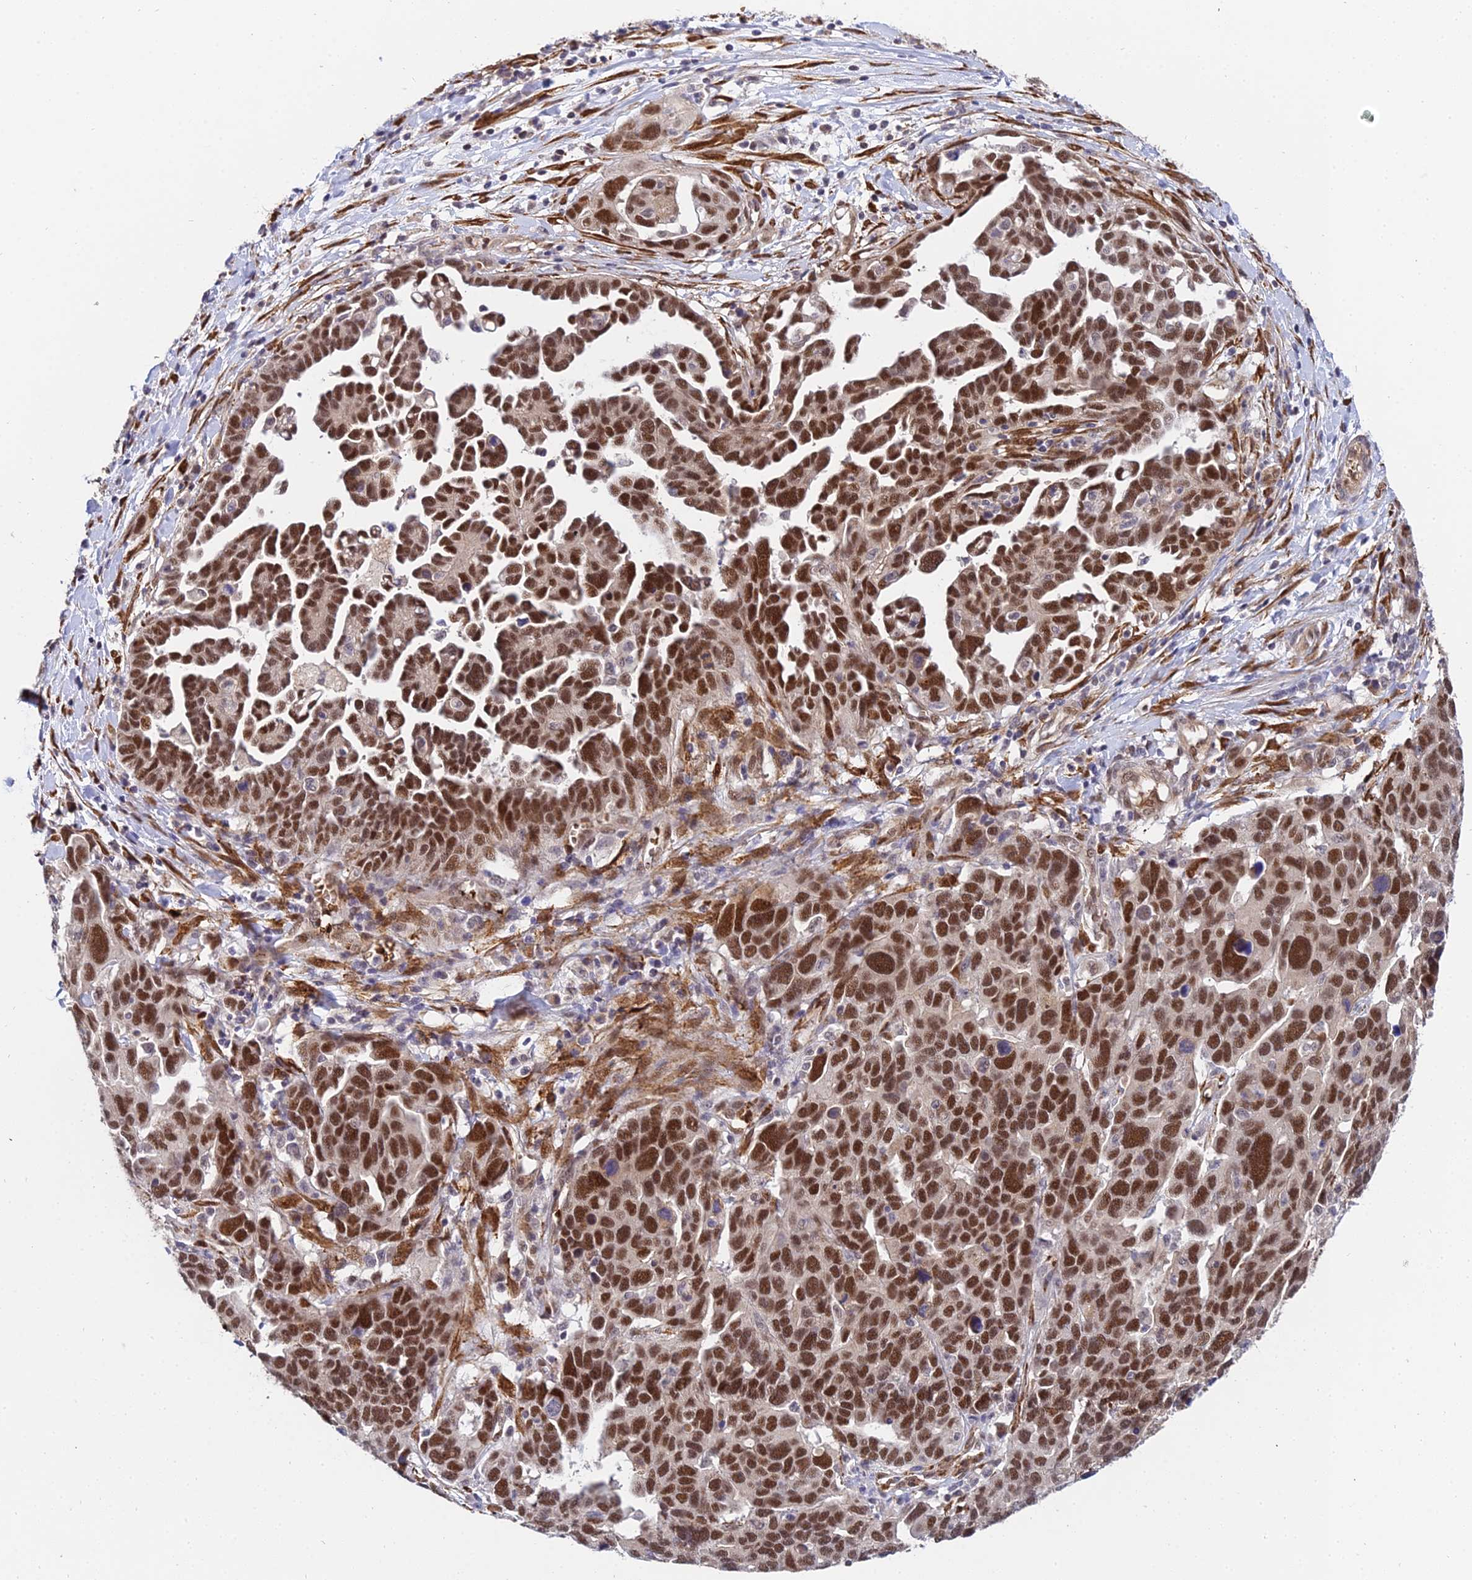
{"staining": {"intensity": "strong", "quantity": ">75%", "location": "nuclear"}, "tissue": "ovarian cancer", "cell_type": "Tumor cells", "image_type": "cancer", "snomed": [{"axis": "morphology", "description": "Cystadenocarcinoma, serous, NOS"}, {"axis": "topography", "description": "Ovary"}], "caption": "Tumor cells display strong nuclear positivity in approximately >75% of cells in serous cystadenocarcinoma (ovarian). (DAB IHC with brightfield microscopy, high magnification).", "gene": "BCL9", "patient": {"sex": "female", "age": 54}}